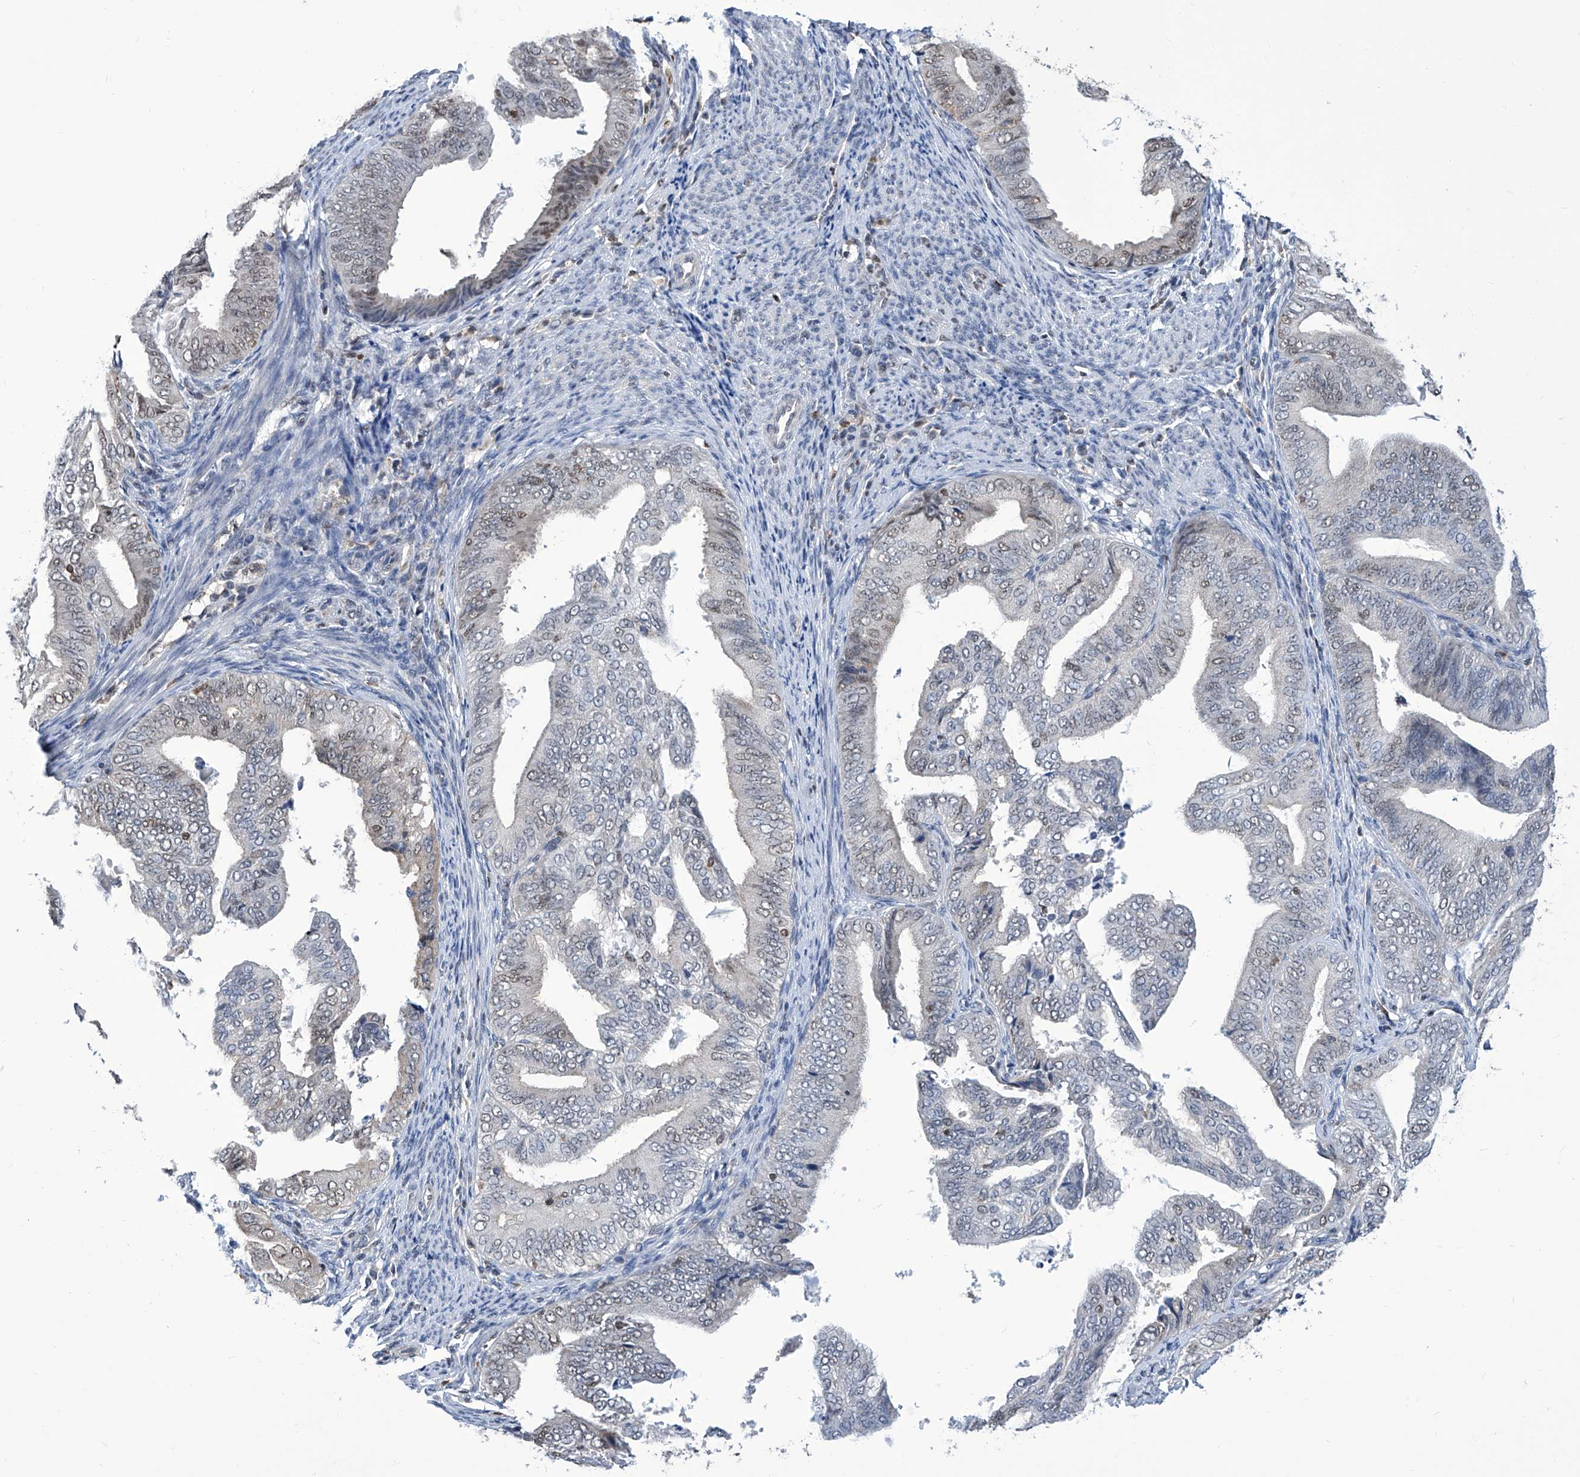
{"staining": {"intensity": "weak", "quantity": "<25%", "location": "nuclear"}, "tissue": "endometrial cancer", "cell_type": "Tumor cells", "image_type": "cancer", "snomed": [{"axis": "morphology", "description": "Adenocarcinoma, NOS"}, {"axis": "topography", "description": "Endometrium"}], "caption": "This is an immunohistochemistry (IHC) histopathology image of human endometrial cancer (adenocarcinoma). There is no expression in tumor cells.", "gene": "SREBF2", "patient": {"sex": "female", "age": 58}}